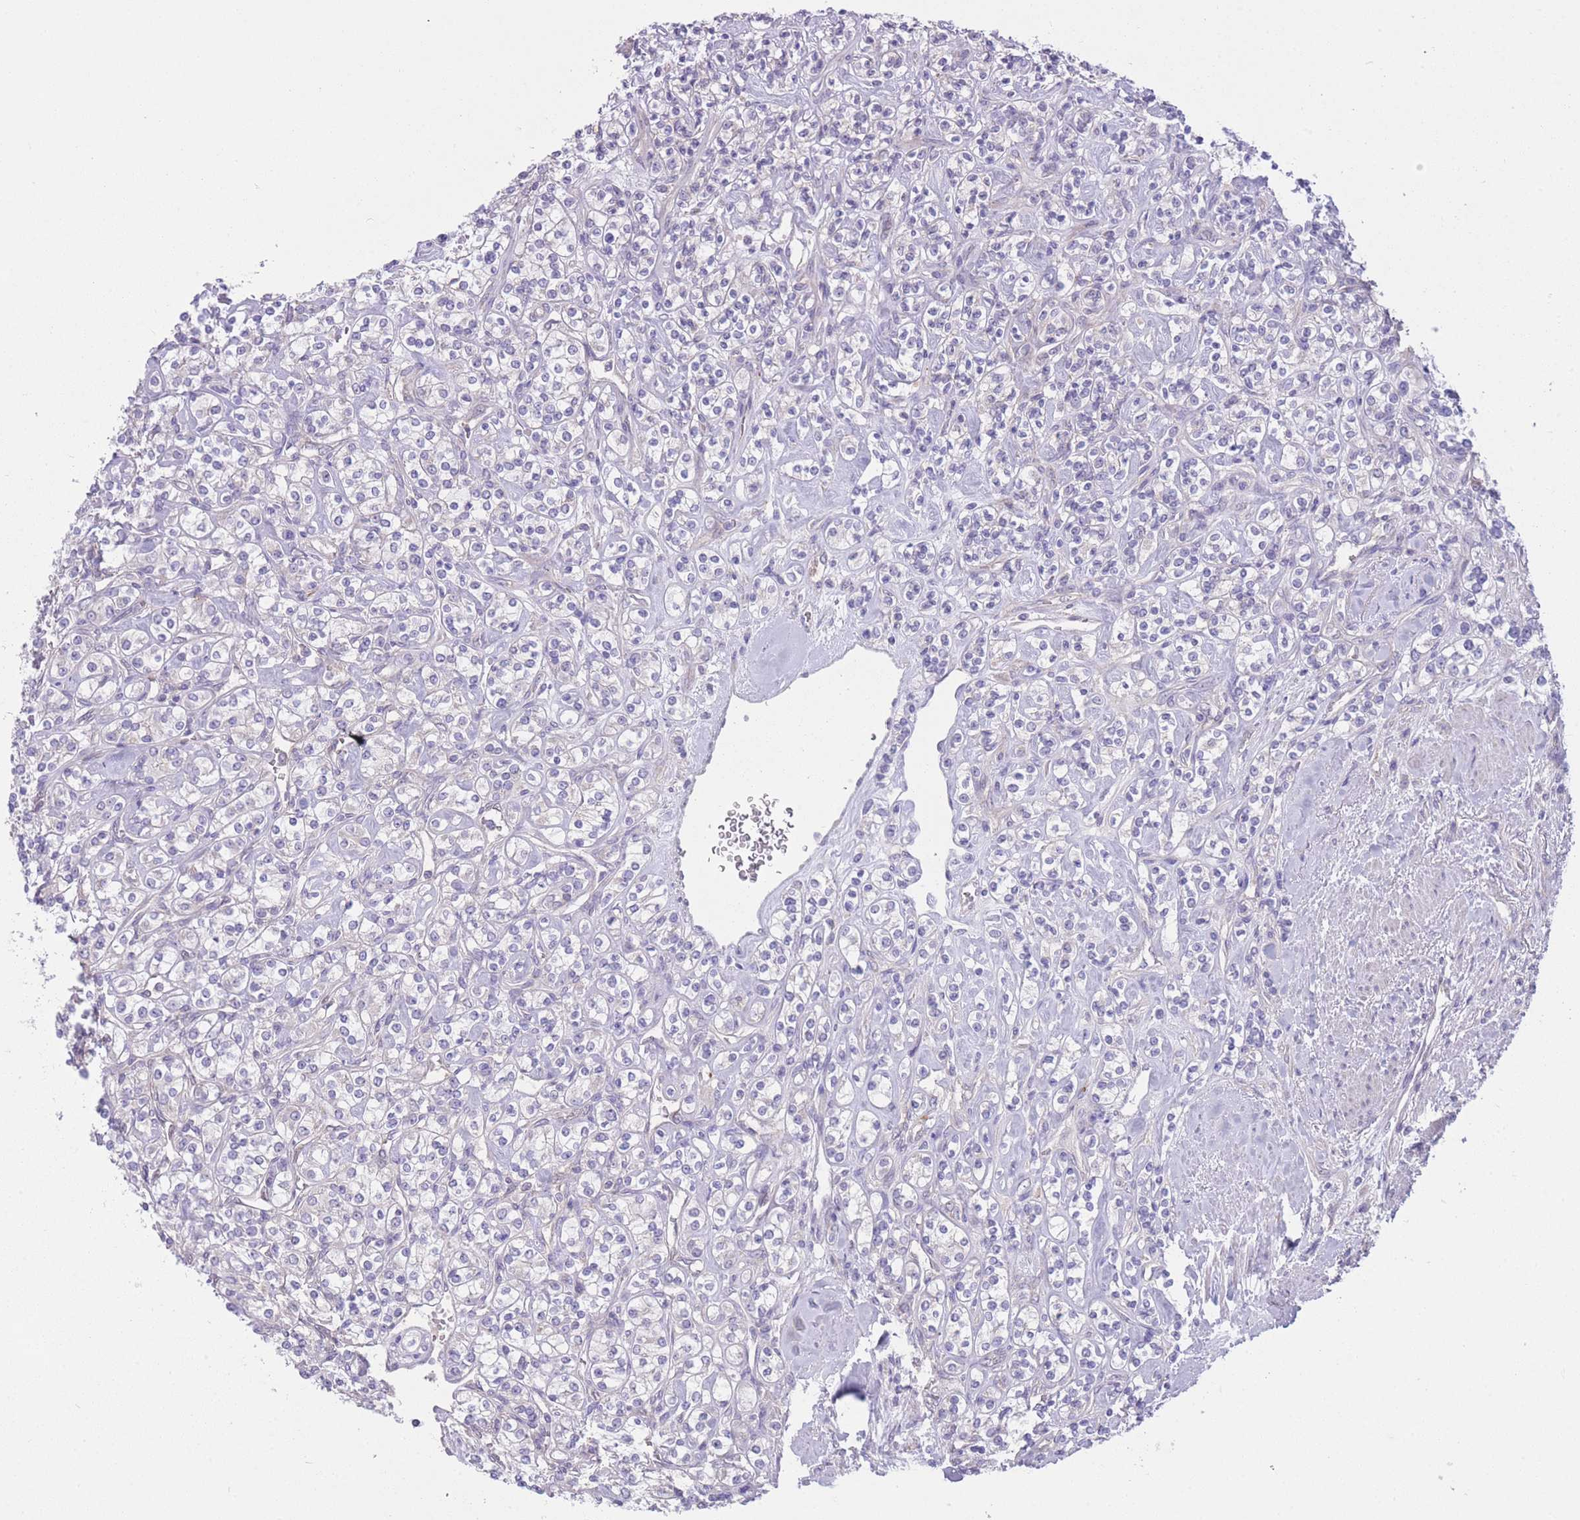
{"staining": {"intensity": "negative", "quantity": "none", "location": "none"}, "tissue": "renal cancer", "cell_type": "Tumor cells", "image_type": "cancer", "snomed": [{"axis": "morphology", "description": "Adenocarcinoma, NOS"}, {"axis": "topography", "description": "Kidney"}], "caption": "Immunohistochemical staining of renal cancer (adenocarcinoma) shows no significant expression in tumor cells.", "gene": "CCT6B", "patient": {"sex": "male", "age": 77}}